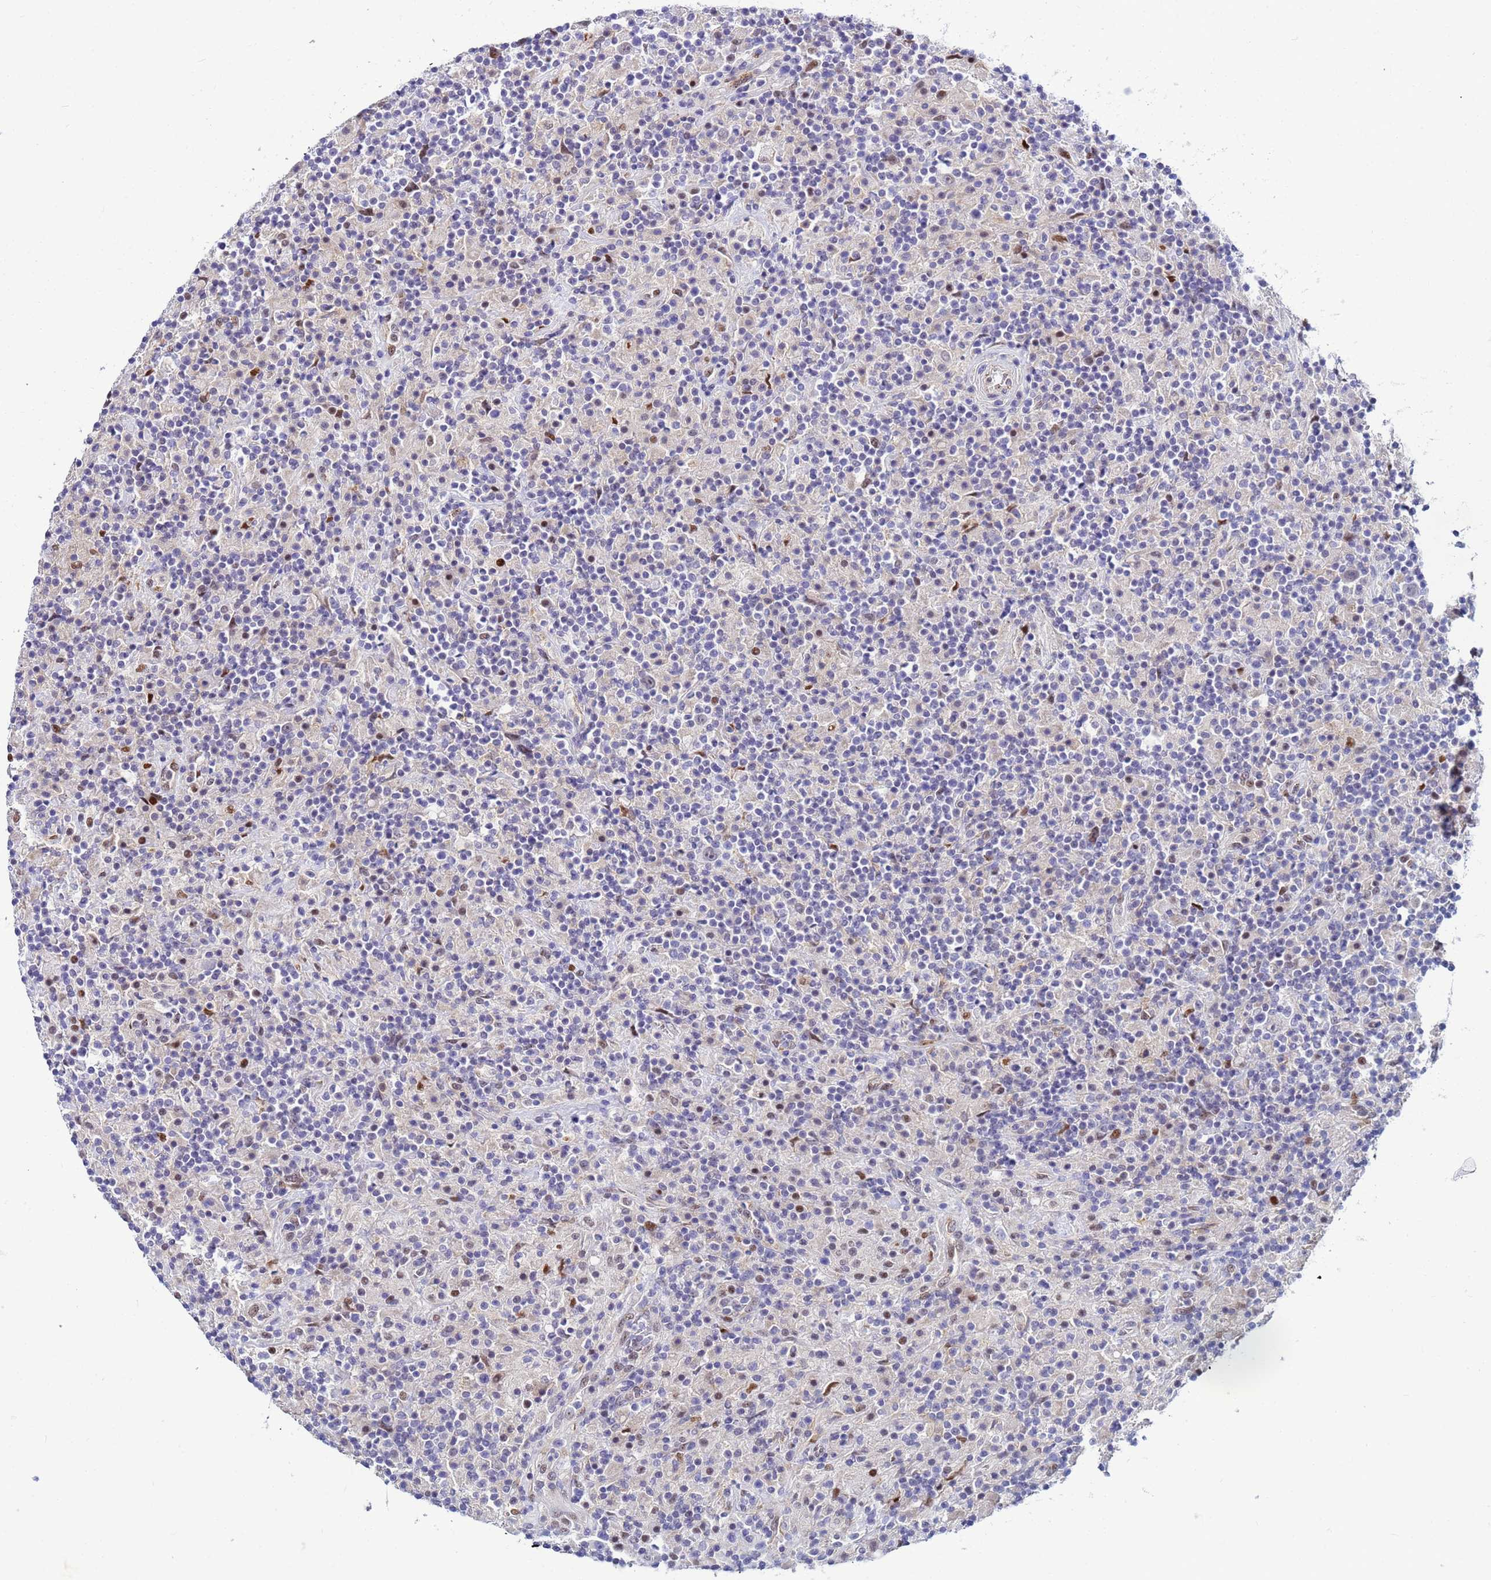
{"staining": {"intensity": "negative", "quantity": "none", "location": "none"}, "tissue": "lymphoma", "cell_type": "Tumor cells", "image_type": "cancer", "snomed": [{"axis": "morphology", "description": "Hodgkin's disease, NOS"}, {"axis": "topography", "description": "Lymph node"}], "caption": "This histopathology image is of lymphoma stained with IHC to label a protein in brown with the nuclei are counter-stained blue. There is no positivity in tumor cells. (Immunohistochemistry, brightfield microscopy, high magnification).", "gene": "SLC25A37", "patient": {"sex": "male", "age": 70}}